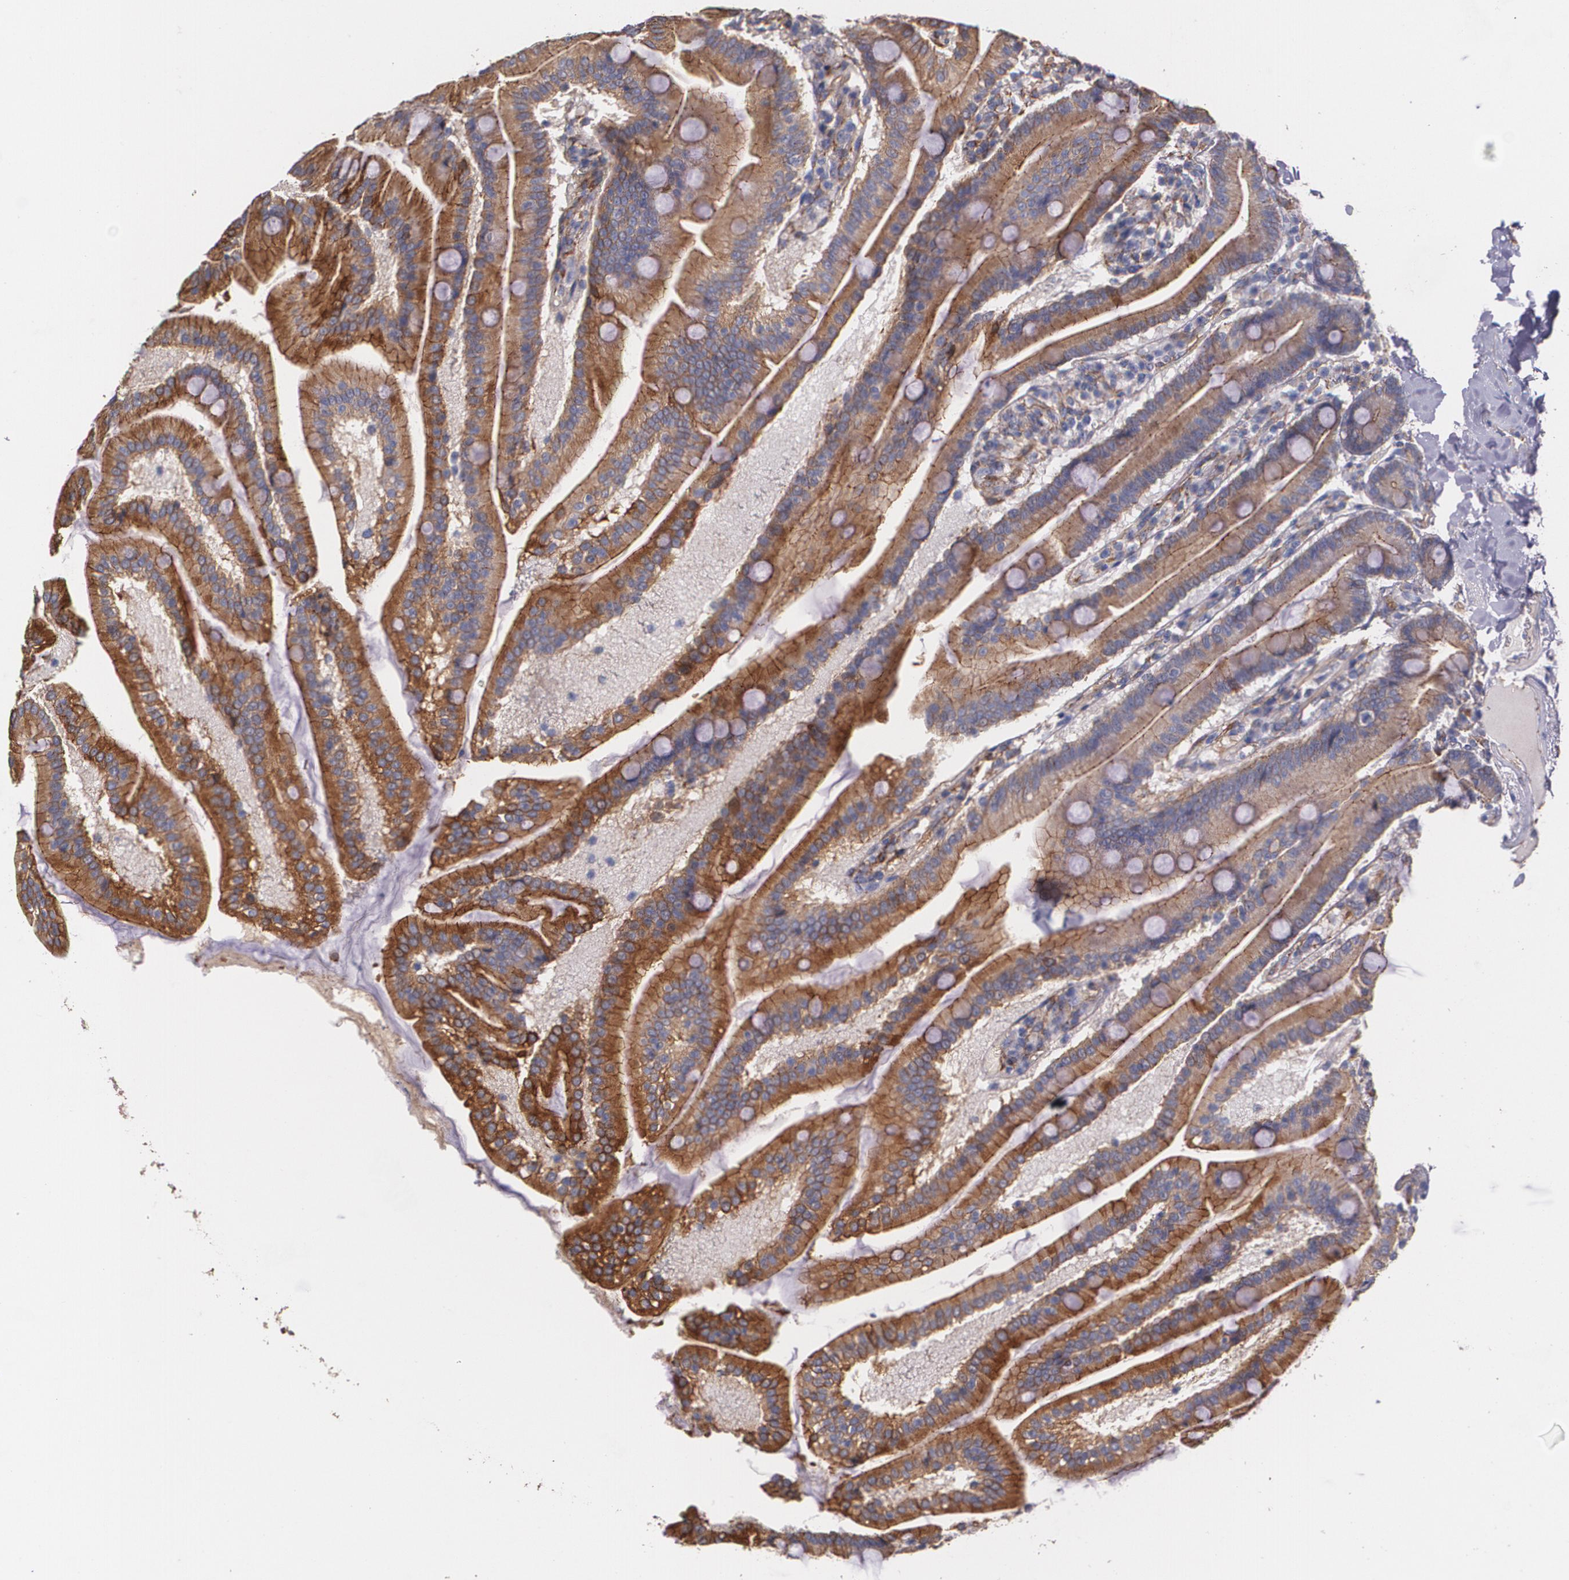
{"staining": {"intensity": "strong", "quantity": ">75%", "location": "cytoplasmic/membranous"}, "tissue": "duodenum", "cell_type": "Glandular cells", "image_type": "normal", "snomed": [{"axis": "morphology", "description": "Normal tissue, NOS"}, {"axis": "topography", "description": "Duodenum"}], "caption": "There is high levels of strong cytoplasmic/membranous positivity in glandular cells of normal duodenum, as demonstrated by immunohistochemical staining (brown color).", "gene": "TJP1", "patient": {"sex": "female", "age": 64}}